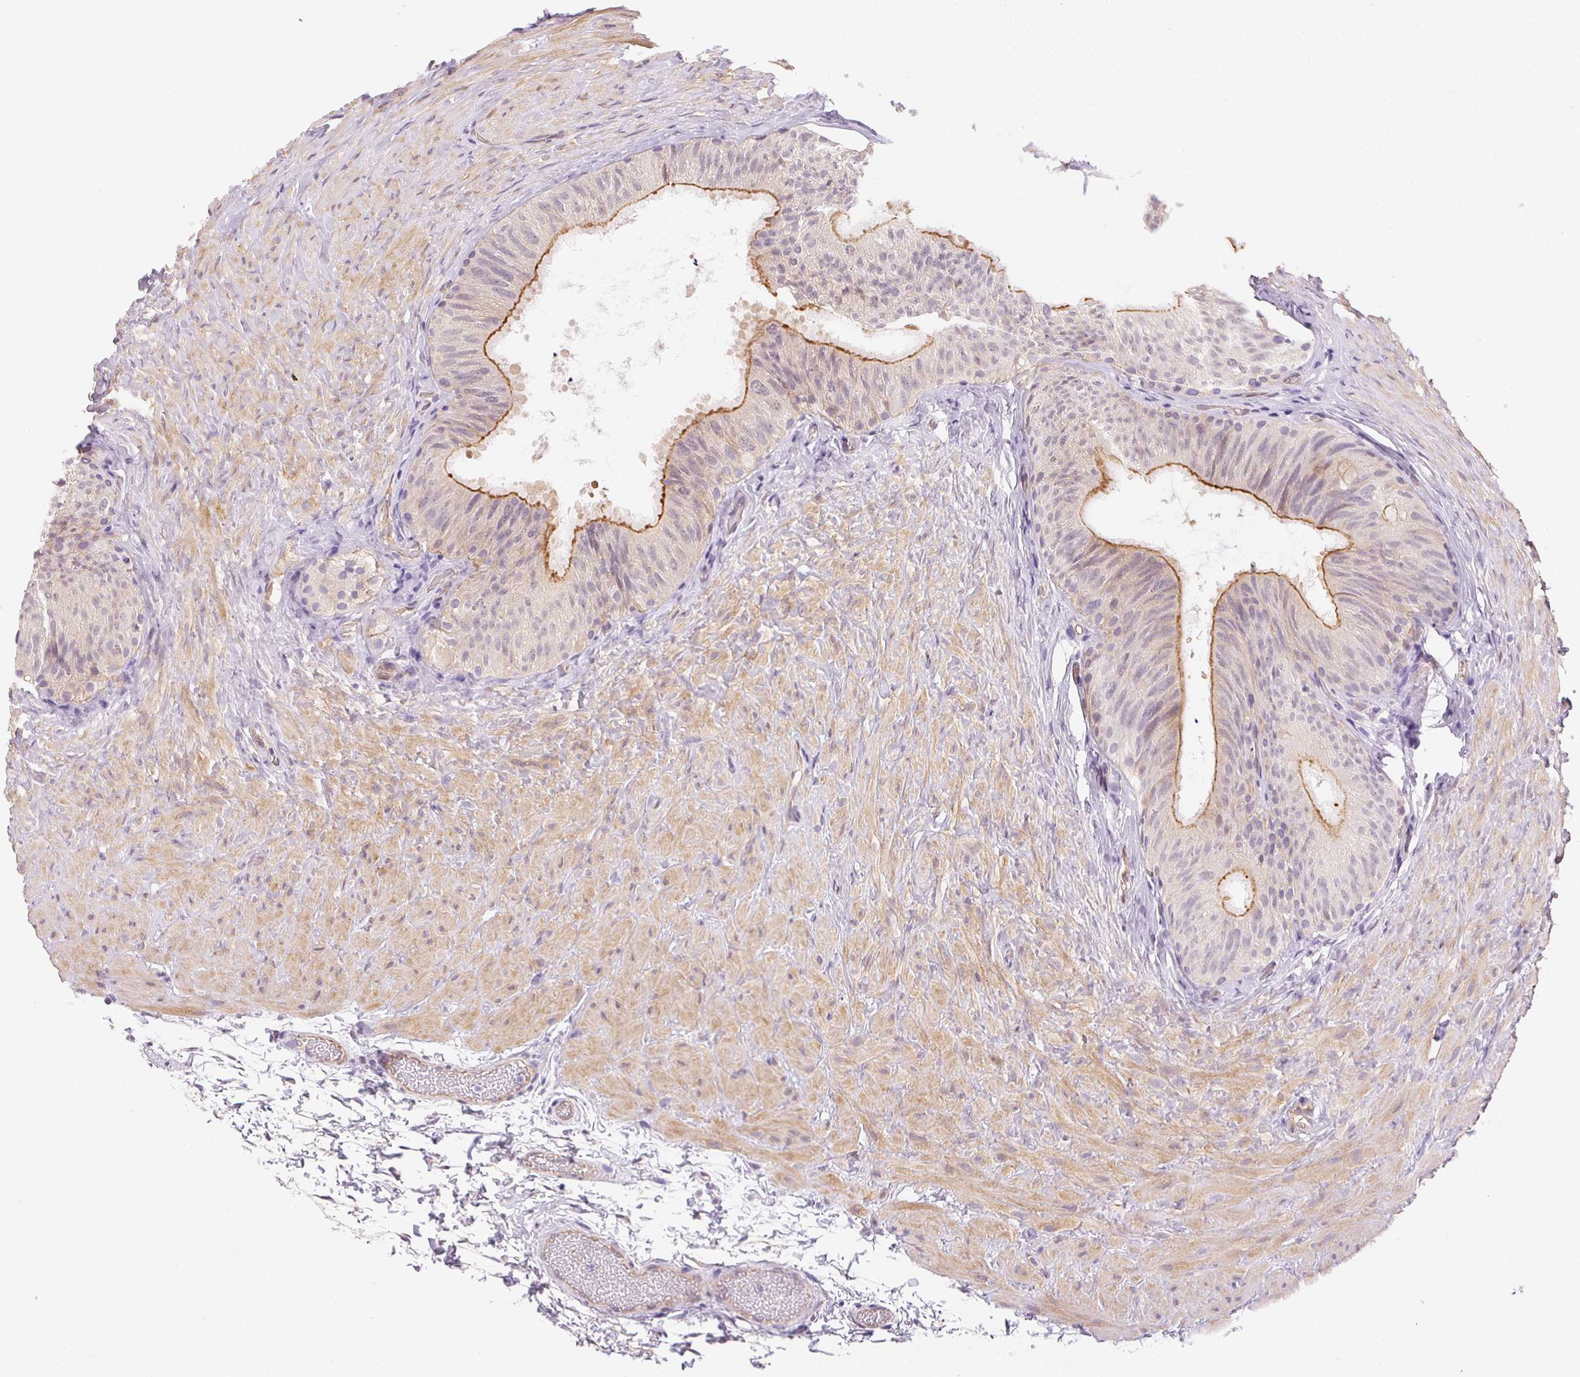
{"staining": {"intensity": "strong", "quantity": "<25%", "location": "cytoplasmic/membranous"}, "tissue": "epididymis", "cell_type": "Glandular cells", "image_type": "normal", "snomed": [{"axis": "morphology", "description": "Normal tissue, NOS"}, {"axis": "topography", "description": "Epididymis, spermatic cord, NOS"}, {"axis": "topography", "description": "Epididymis"}], "caption": "The micrograph reveals staining of benign epididymis, revealing strong cytoplasmic/membranous protein expression (brown color) within glandular cells. Immunohistochemistry (ihc) stains the protein of interest in brown and the nuclei are stained blue.", "gene": "CSN1S1", "patient": {"sex": "male", "age": 31}}